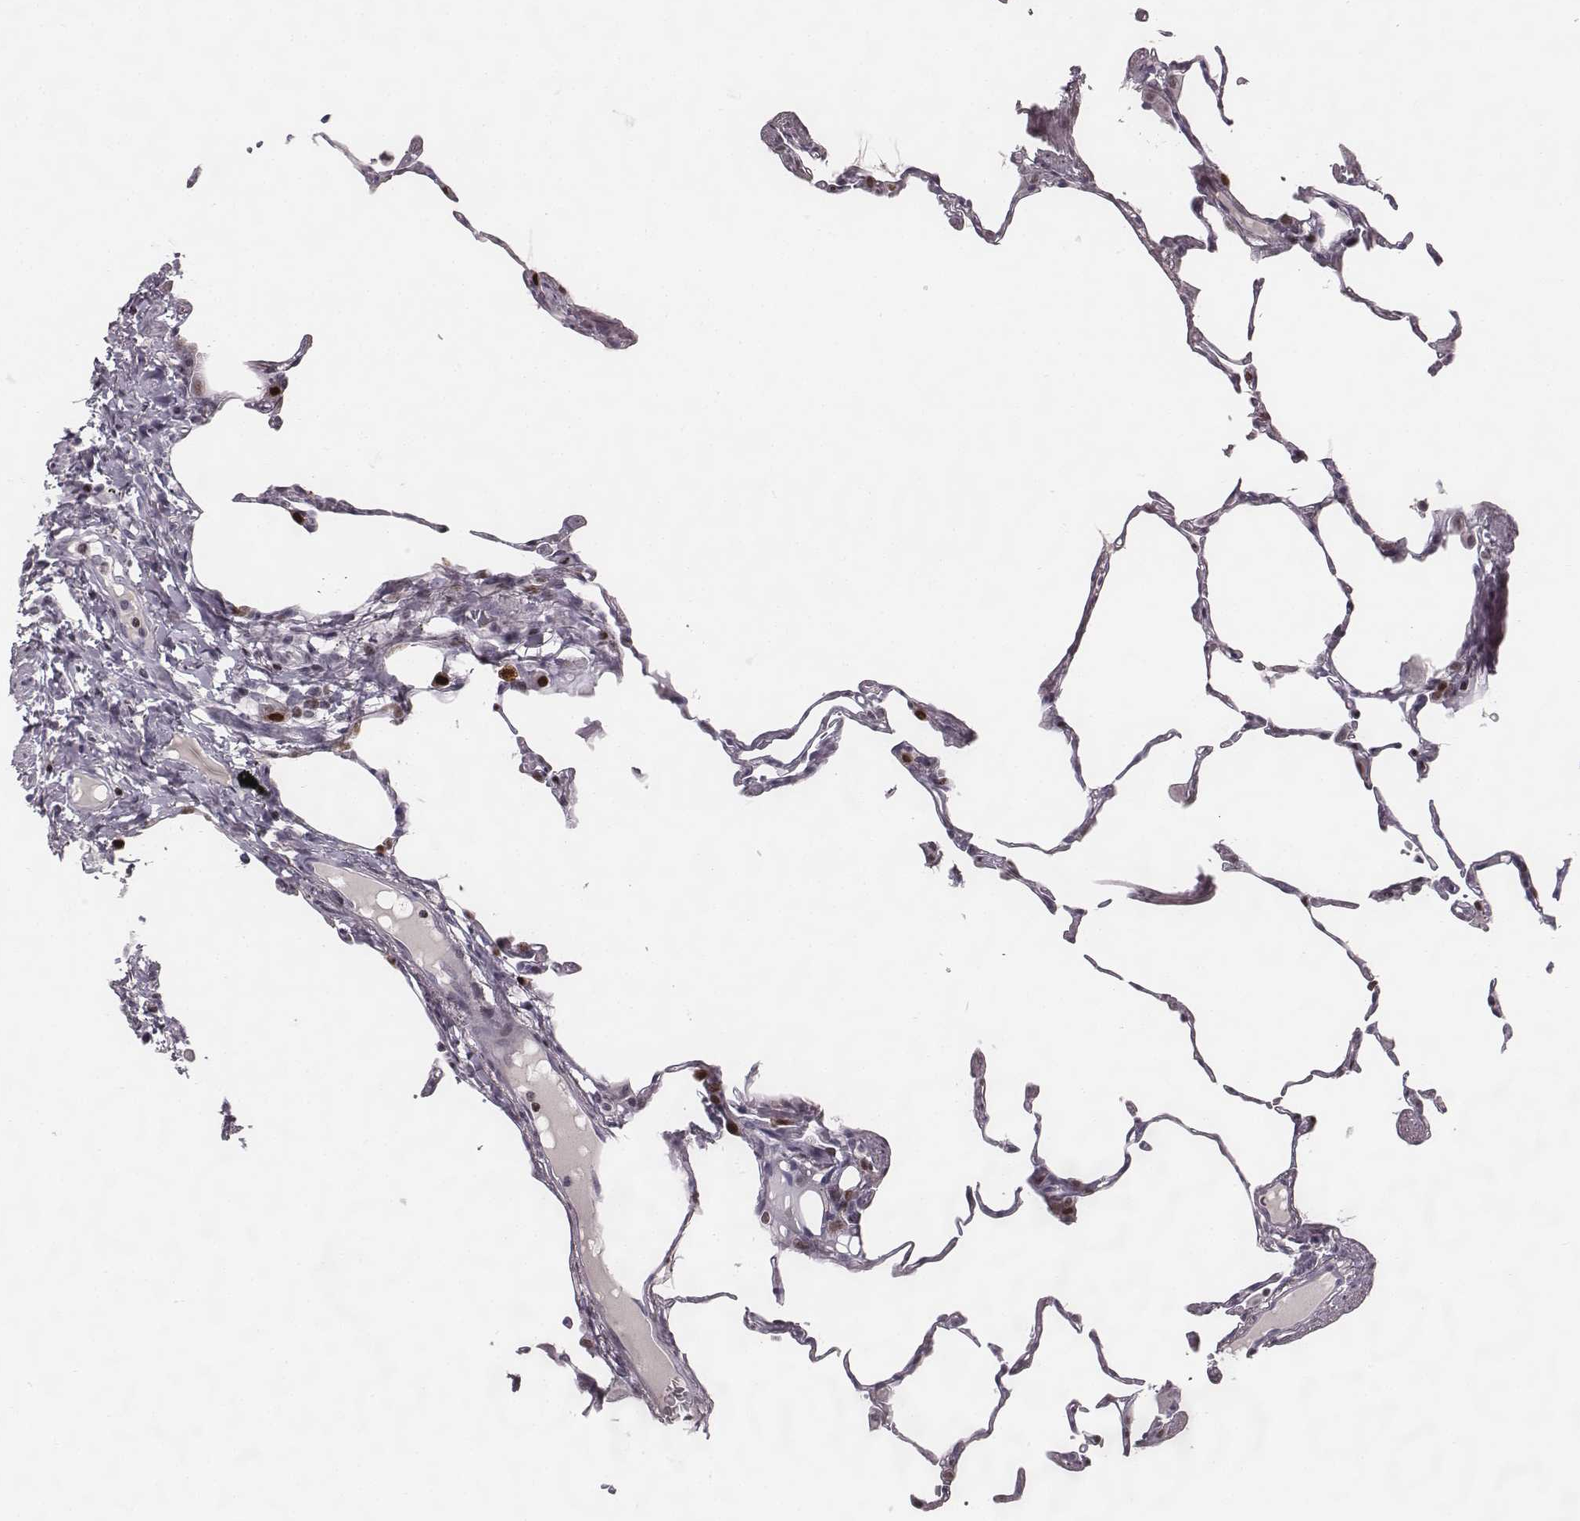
{"staining": {"intensity": "negative", "quantity": "none", "location": "none"}, "tissue": "lung", "cell_type": "Alveolar cells", "image_type": "normal", "snomed": [{"axis": "morphology", "description": "Normal tissue, NOS"}, {"axis": "topography", "description": "Lung"}], "caption": "Immunohistochemistry (IHC) of benign human lung displays no positivity in alveolar cells.", "gene": "NDC1", "patient": {"sex": "female", "age": 57}}